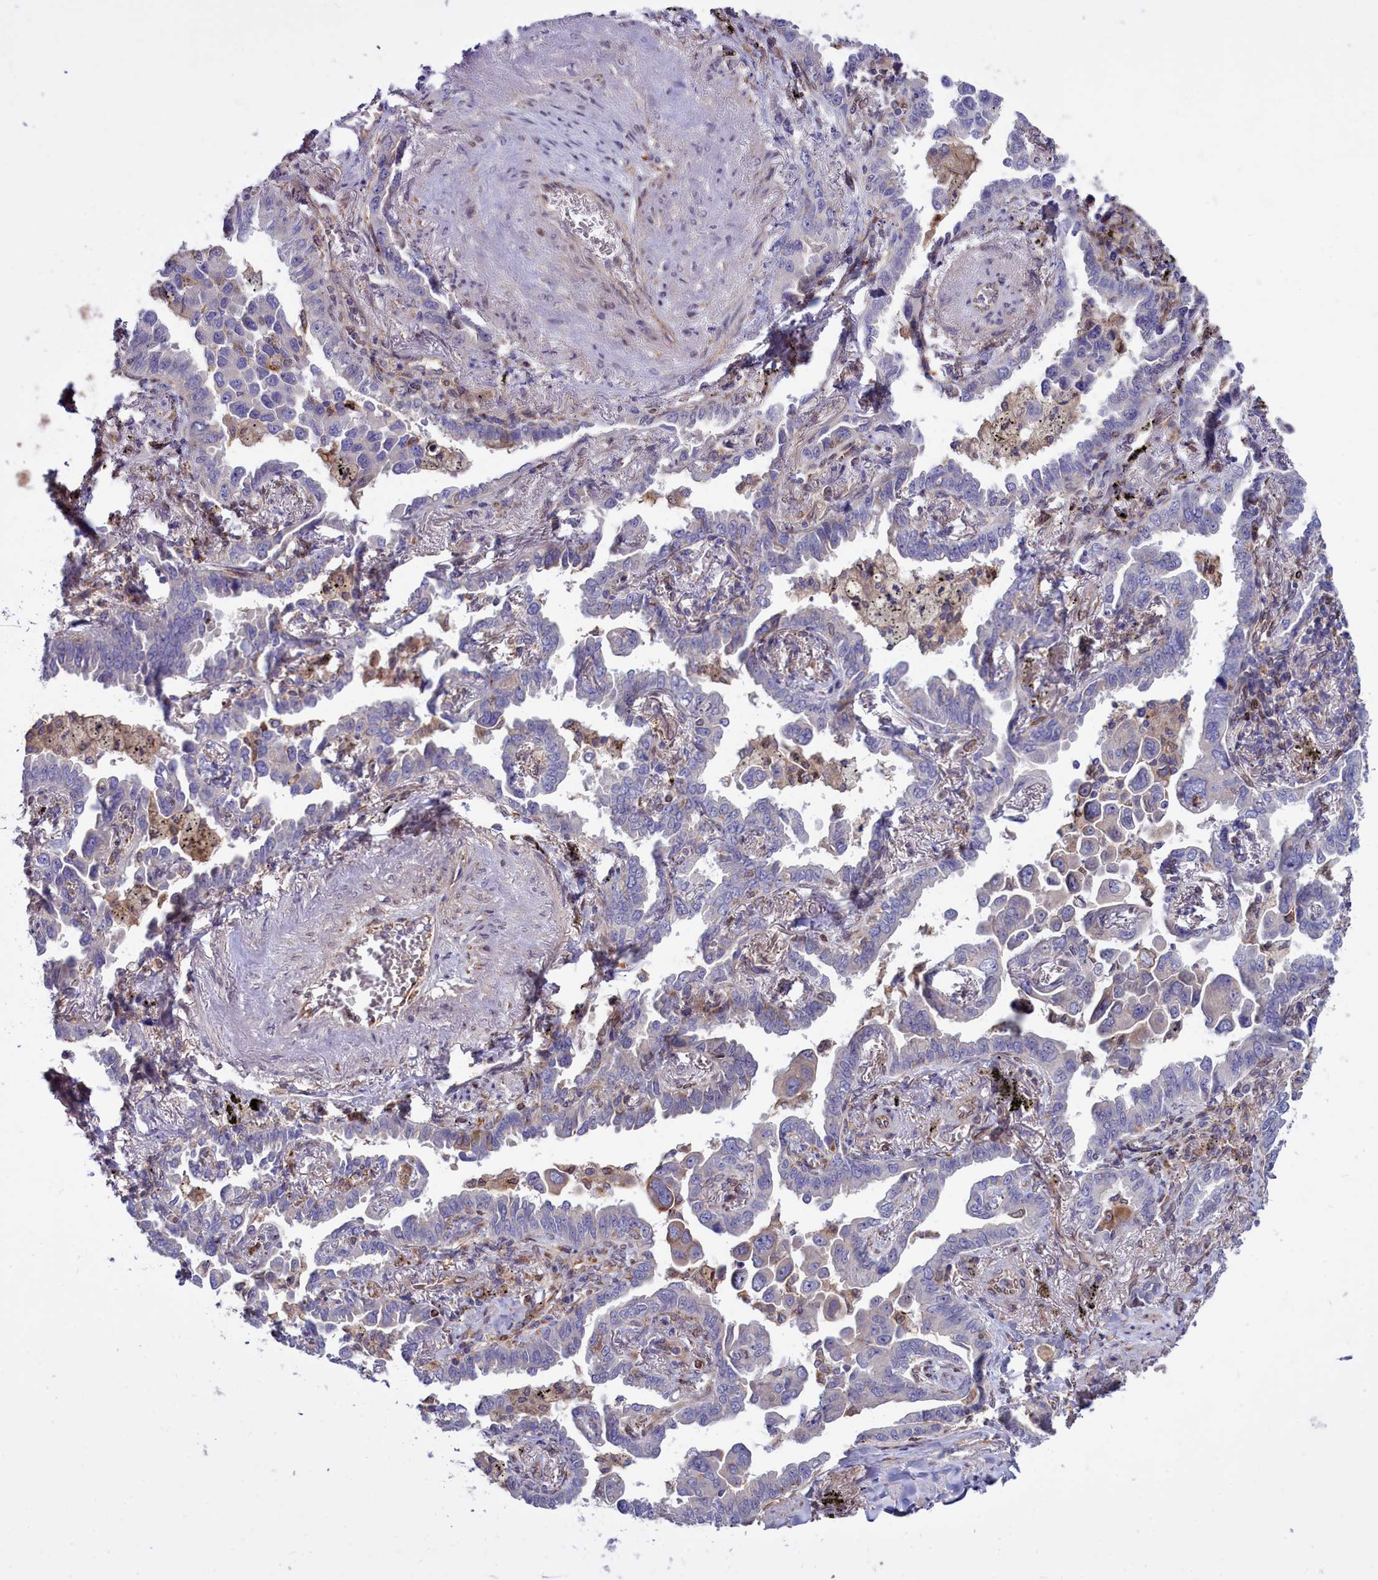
{"staining": {"intensity": "negative", "quantity": "none", "location": "none"}, "tissue": "lung cancer", "cell_type": "Tumor cells", "image_type": "cancer", "snomed": [{"axis": "morphology", "description": "Adenocarcinoma, NOS"}, {"axis": "topography", "description": "Lung"}], "caption": "Immunohistochemical staining of human lung cancer reveals no significant positivity in tumor cells.", "gene": "RAPGEF4", "patient": {"sex": "male", "age": 67}}